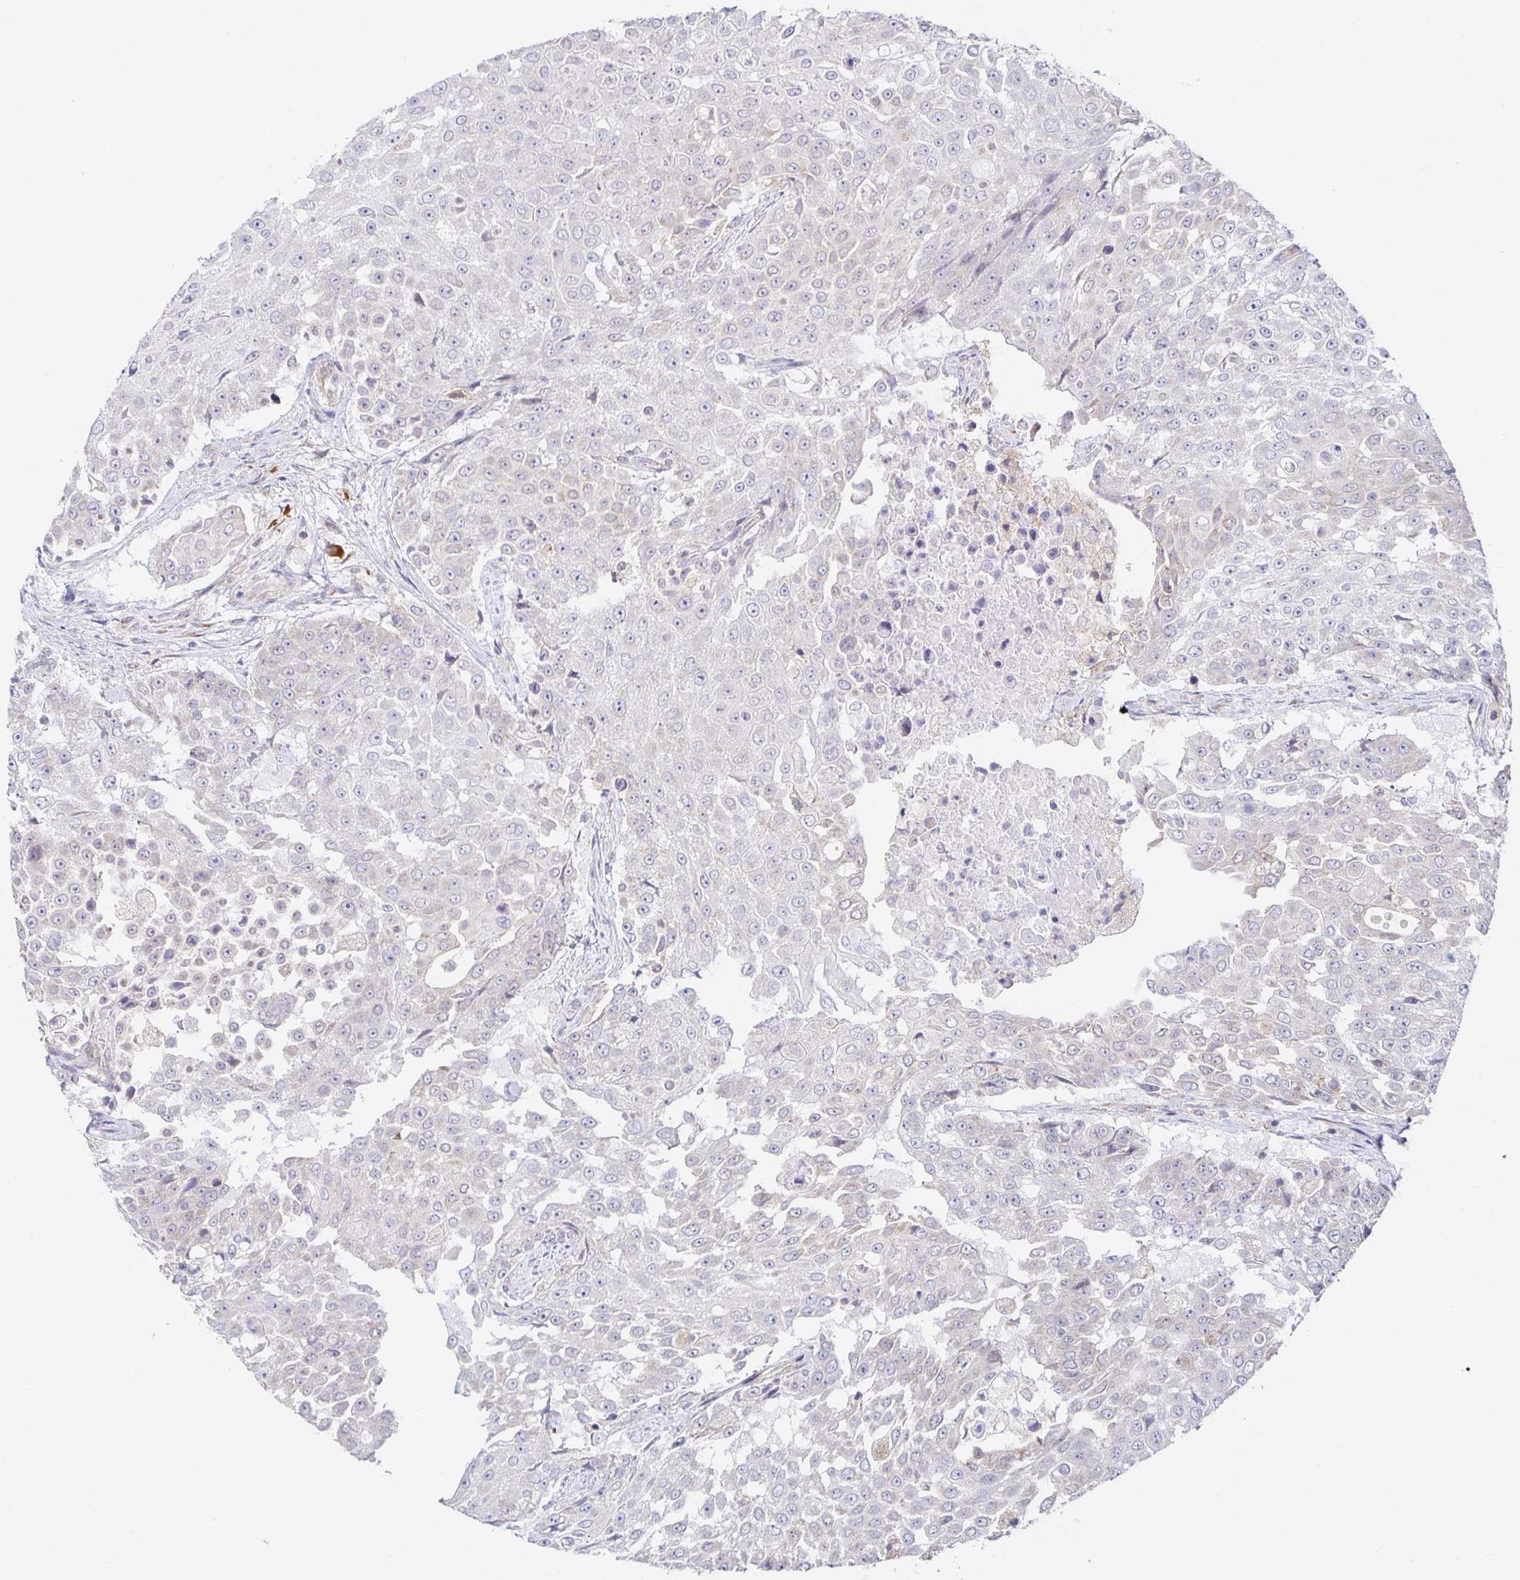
{"staining": {"intensity": "negative", "quantity": "none", "location": "none"}, "tissue": "urothelial cancer", "cell_type": "Tumor cells", "image_type": "cancer", "snomed": [{"axis": "morphology", "description": "Urothelial carcinoma, High grade"}, {"axis": "topography", "description": "Urinary bladder"}], "caption": "A histopathology image of human urothelial cancer is negative for staining in tumor cells.", "gene": "BAD", "patient": {"sex": "female", "age": 63}}